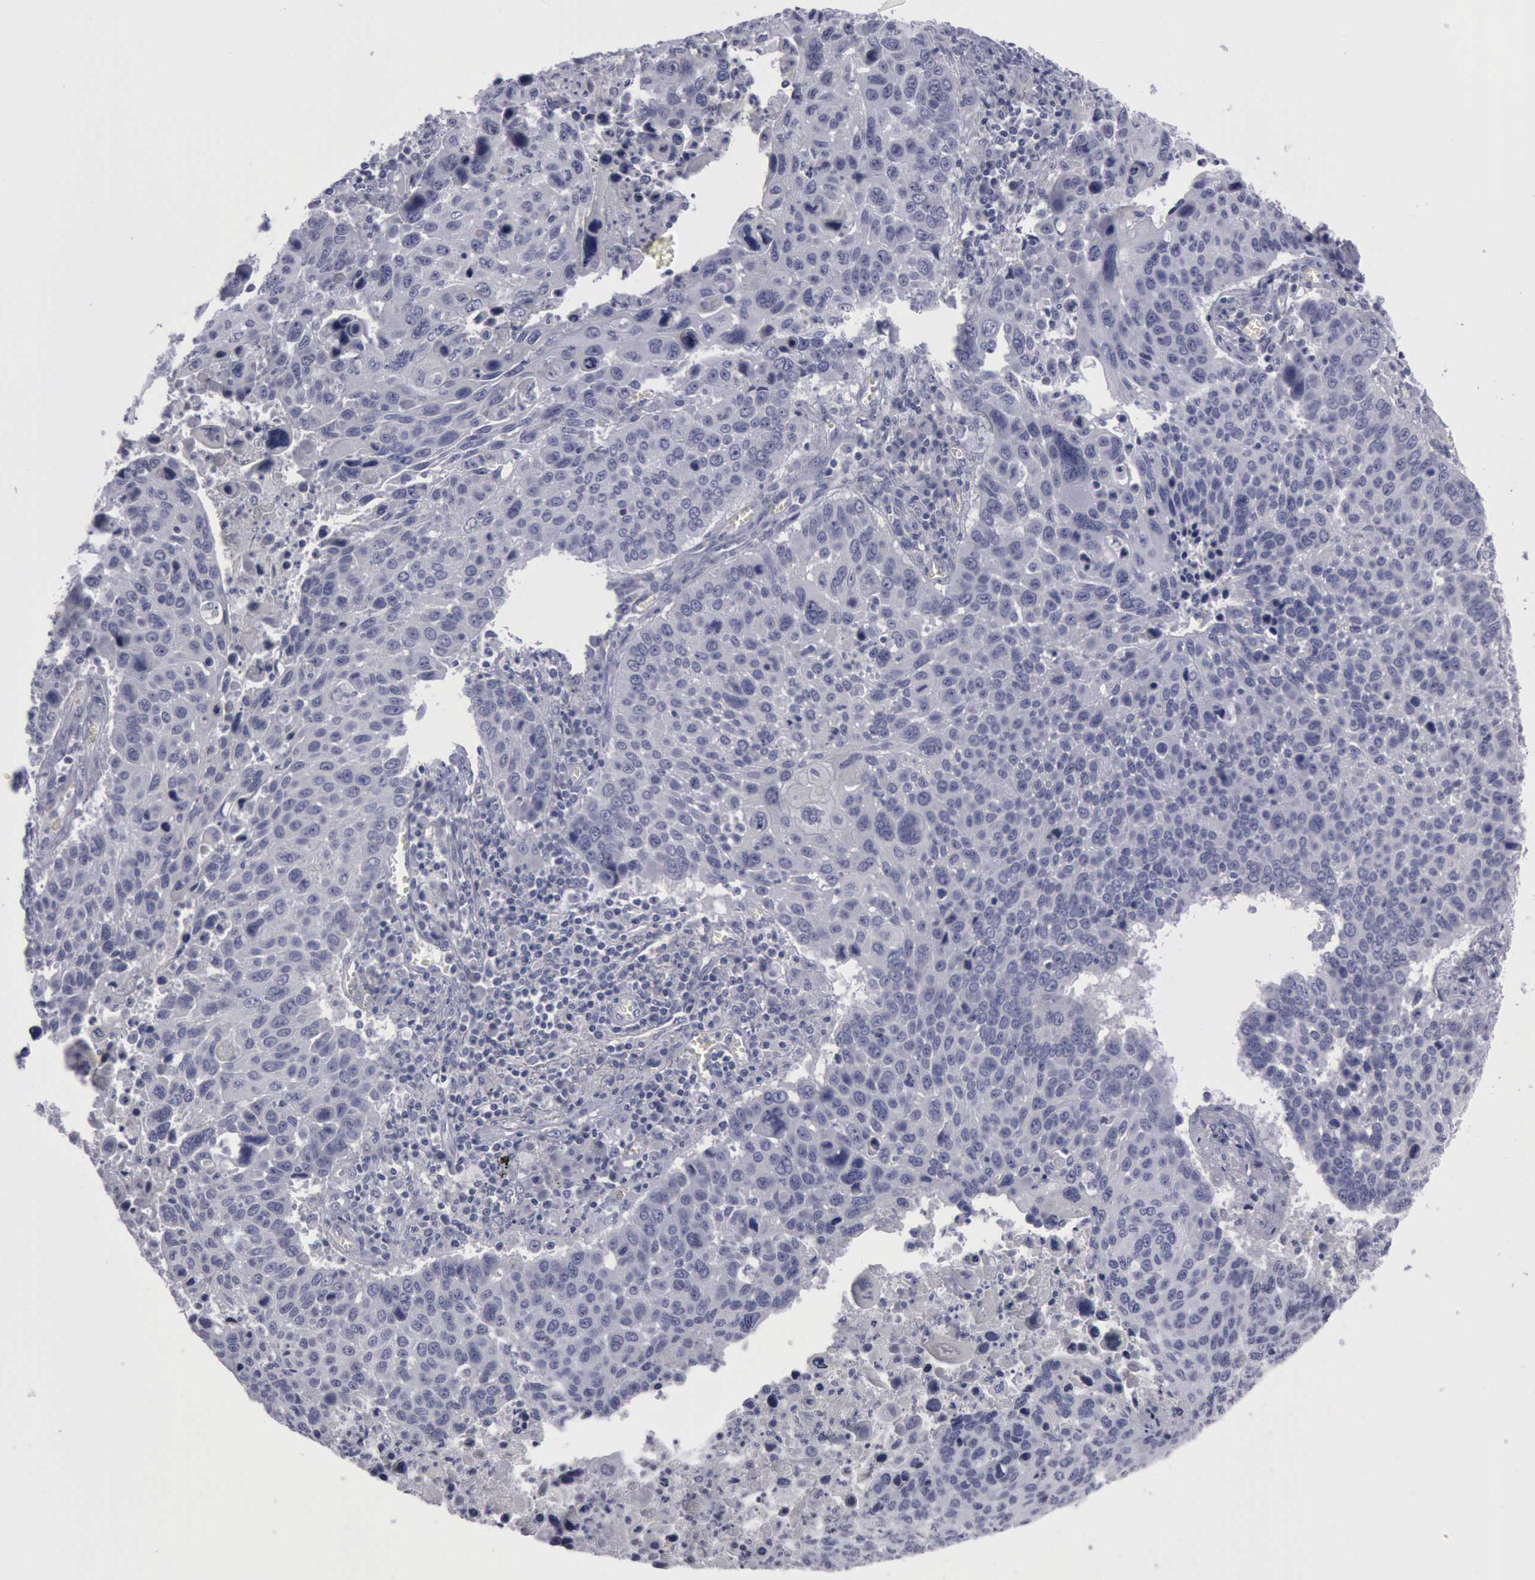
{"staining": {"intensity": "negative", "quantity": "none", "location": "none"}, "tissue": "lung cancer", "cell_type": "Tumor cells", "image_type": "cancer", "snomed": [{"axis": "morphology", "description": "Squamous cell carcinoma, NOS"}, {"axis": "topography", "description": "Lymph node"}, {"axis": "topography", "description": "Lung"}], "caption": "Immunohistochemistry (IHC) image of neoplastic tissue: human squamous cell carcinoma (lung) stained with DAB demonstrates no significant protein staining in tumor cells.", "gene": "CDH2", "patient": {"sex": "male", "age": 74}}